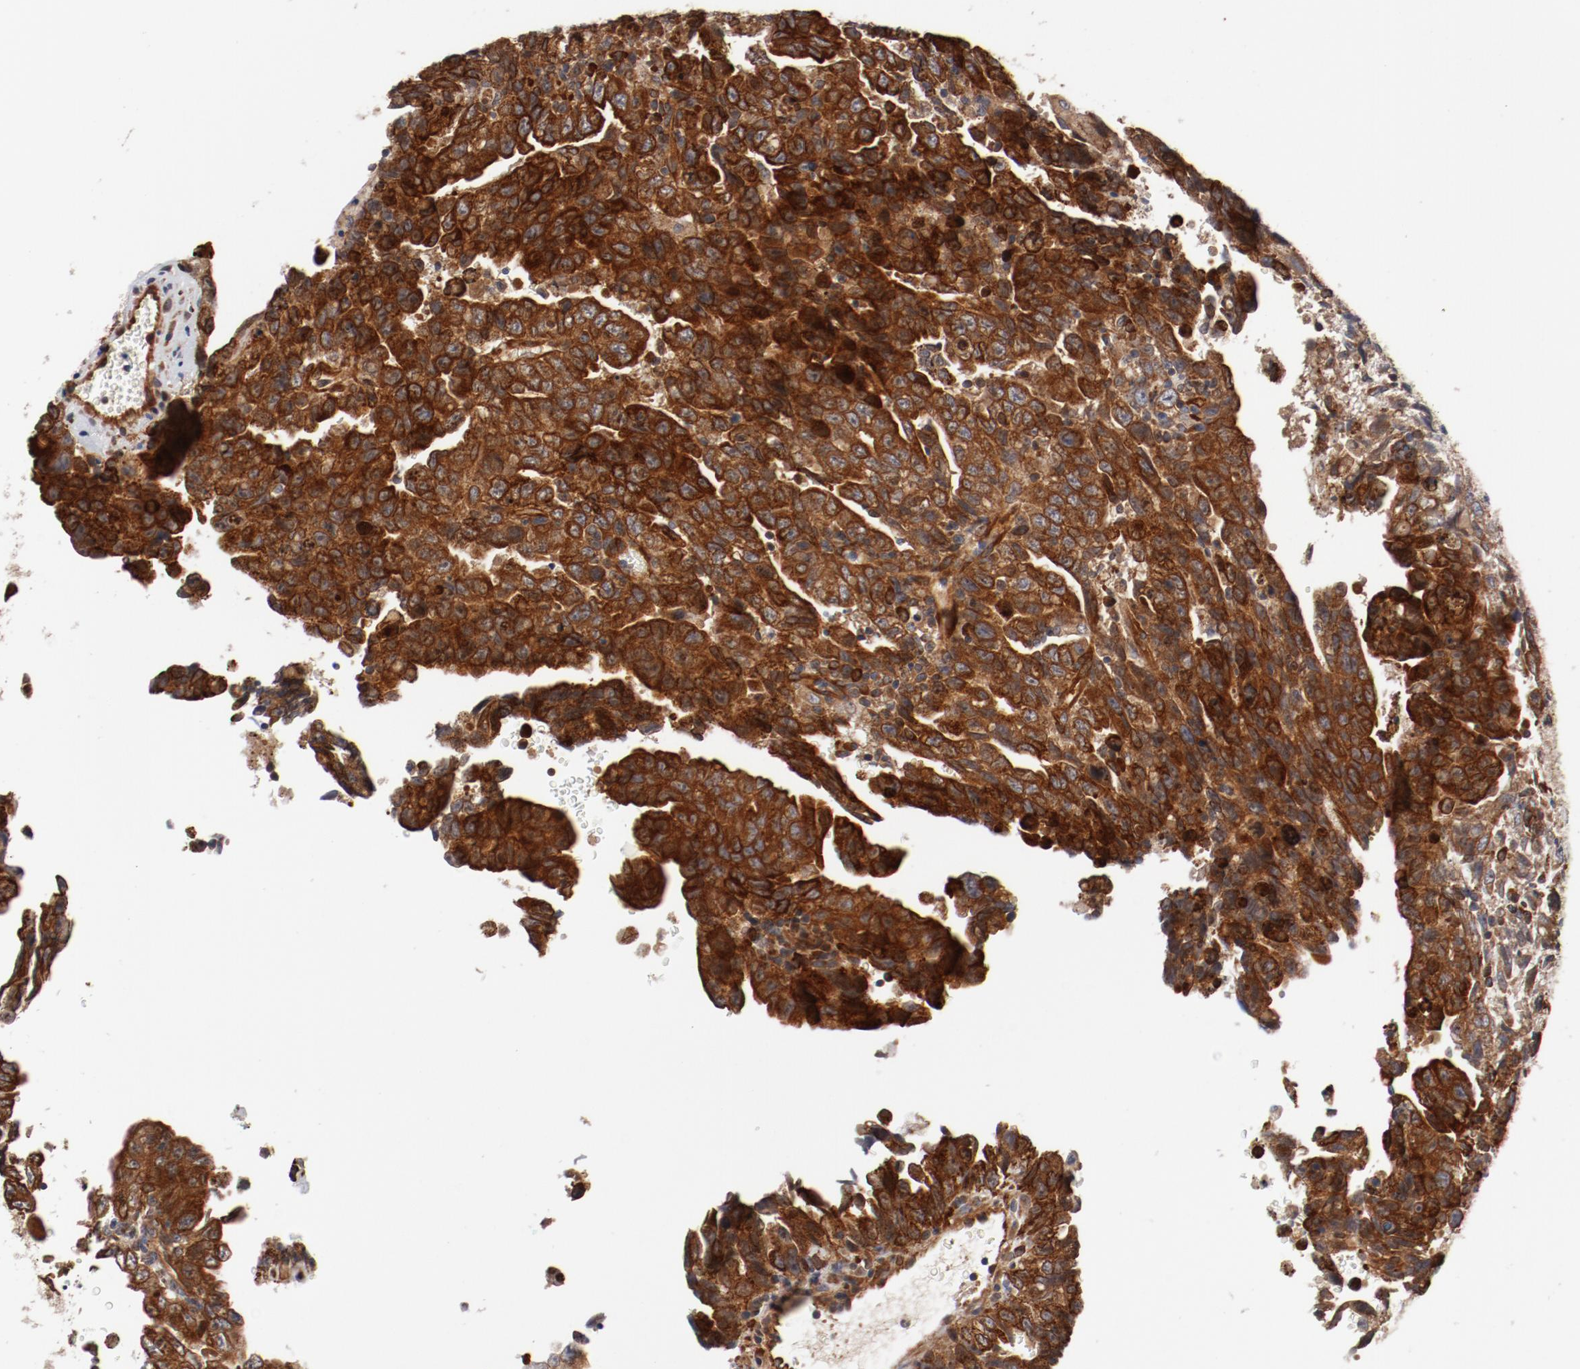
{"staining": {"intensity": "strong", "quantity": ">75%", "location": "cytoplasmic/membranous"}, "tissue": "testis cancer", "cell_type": "Tumor cells", "image_type": "cancer", "snomed": [{"axis": "morphology", "description": "Carcinoma, Embryonal, NOS"}, {"axis": "topography", "description": "Testis"}], "caption": "Protein expression analysis of testis cancer exhibits strong cytoplasmic/membranous expression in about >75% of tumor cells.", "gene": "PITPNM2", "patient": {"sex": "male", "age": 28}}